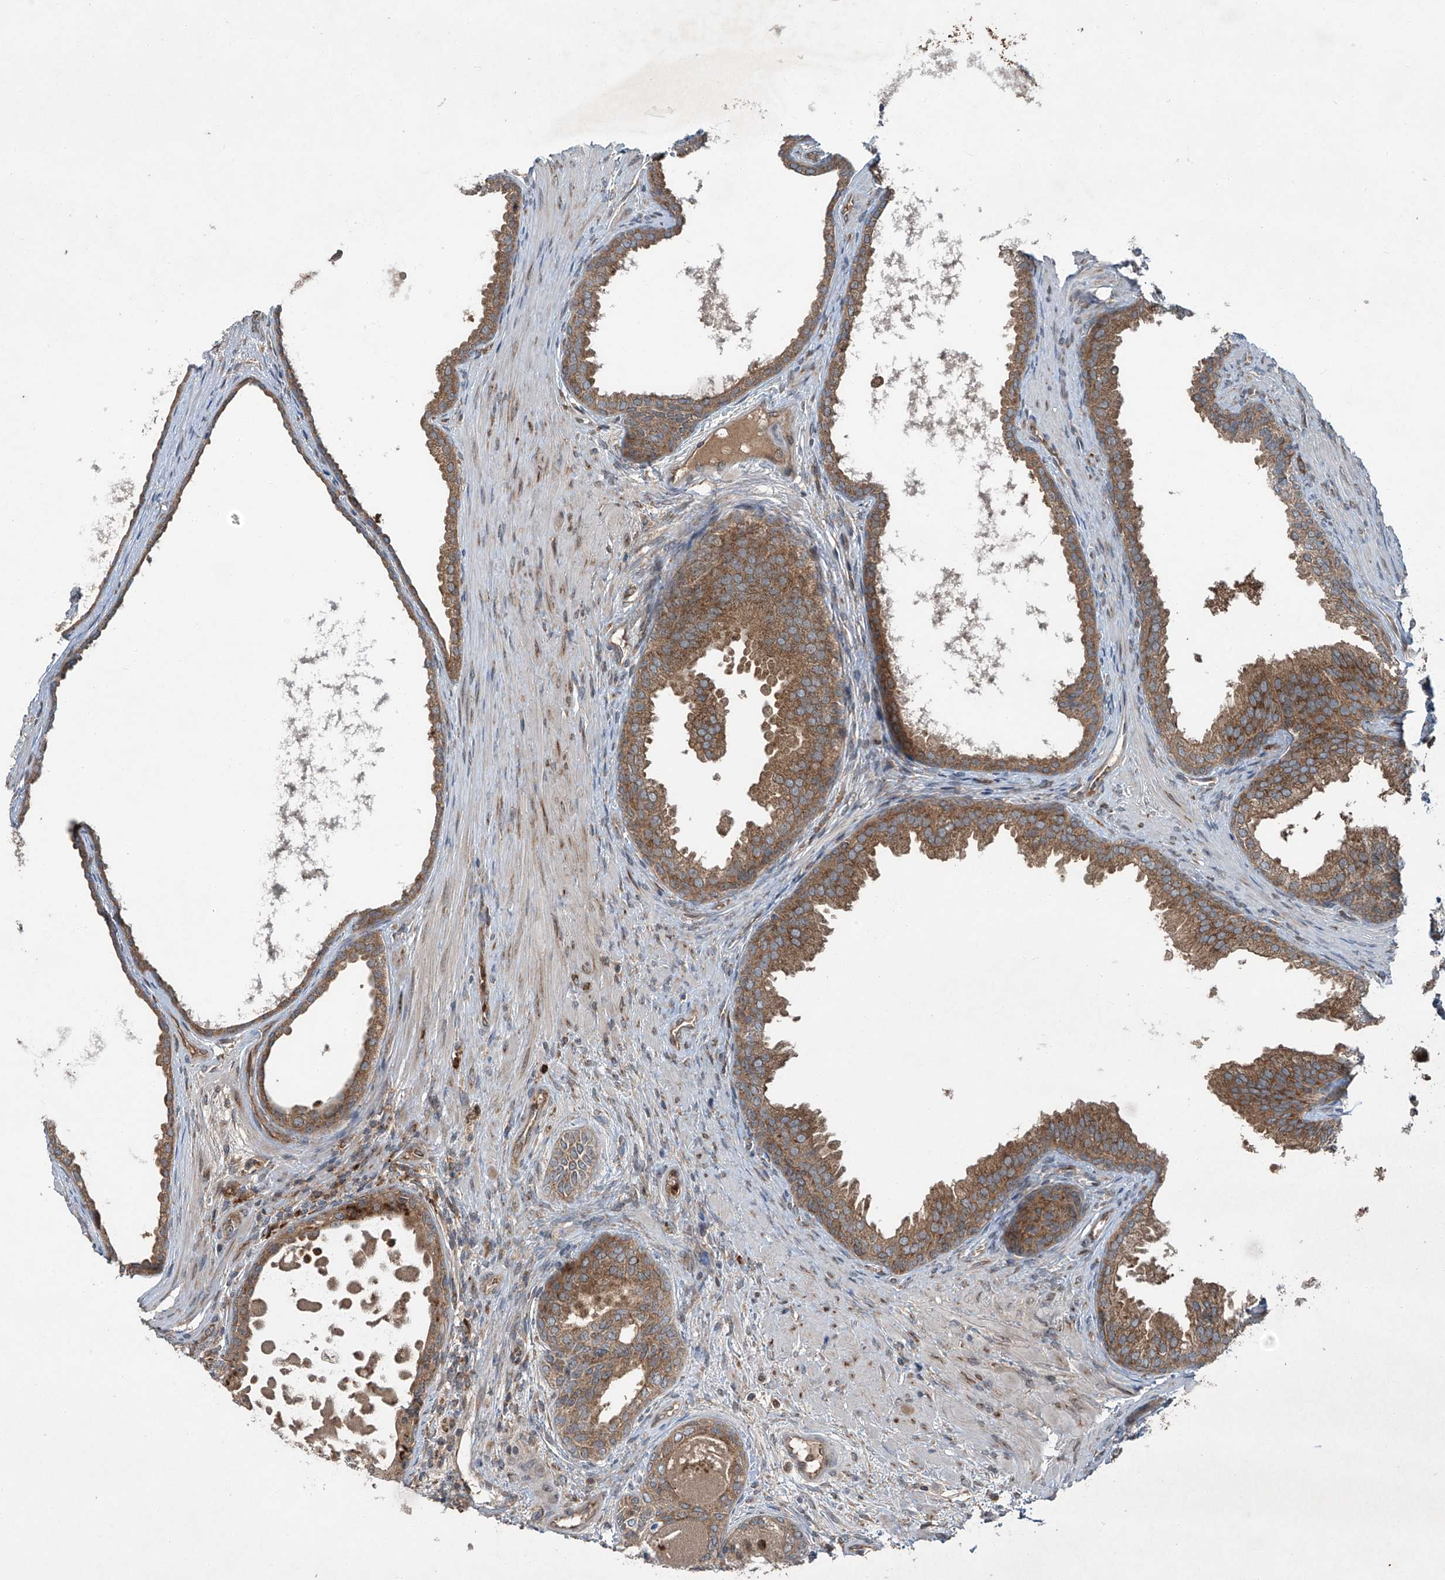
{"staining": {"intensity": "moderate", "quantity": ">75%", "location": "cytoplasmic/membranous"}, "tissue": "prostate", "cell_type": "Glandular cells", "image_type": "normal", "snomed": [{"axis": "morphology", "description": "Normal tissue, NOS"}, {"axis": "topography", "description": "Prostate"}], "caption": "Prostate stained with immunohistochemistry (IHC) reveals moderate cytoplasmic/membranous staining in about >75% of glandular cells. The protein is stained brown, and the nuclei are stained in blue (DAB (3,3'-diaminobenzidine) IHC with brightfield microscopy, high magnification).", "gene": "ZDHHC9", "patient": {"sex": "male", "age": 76}}